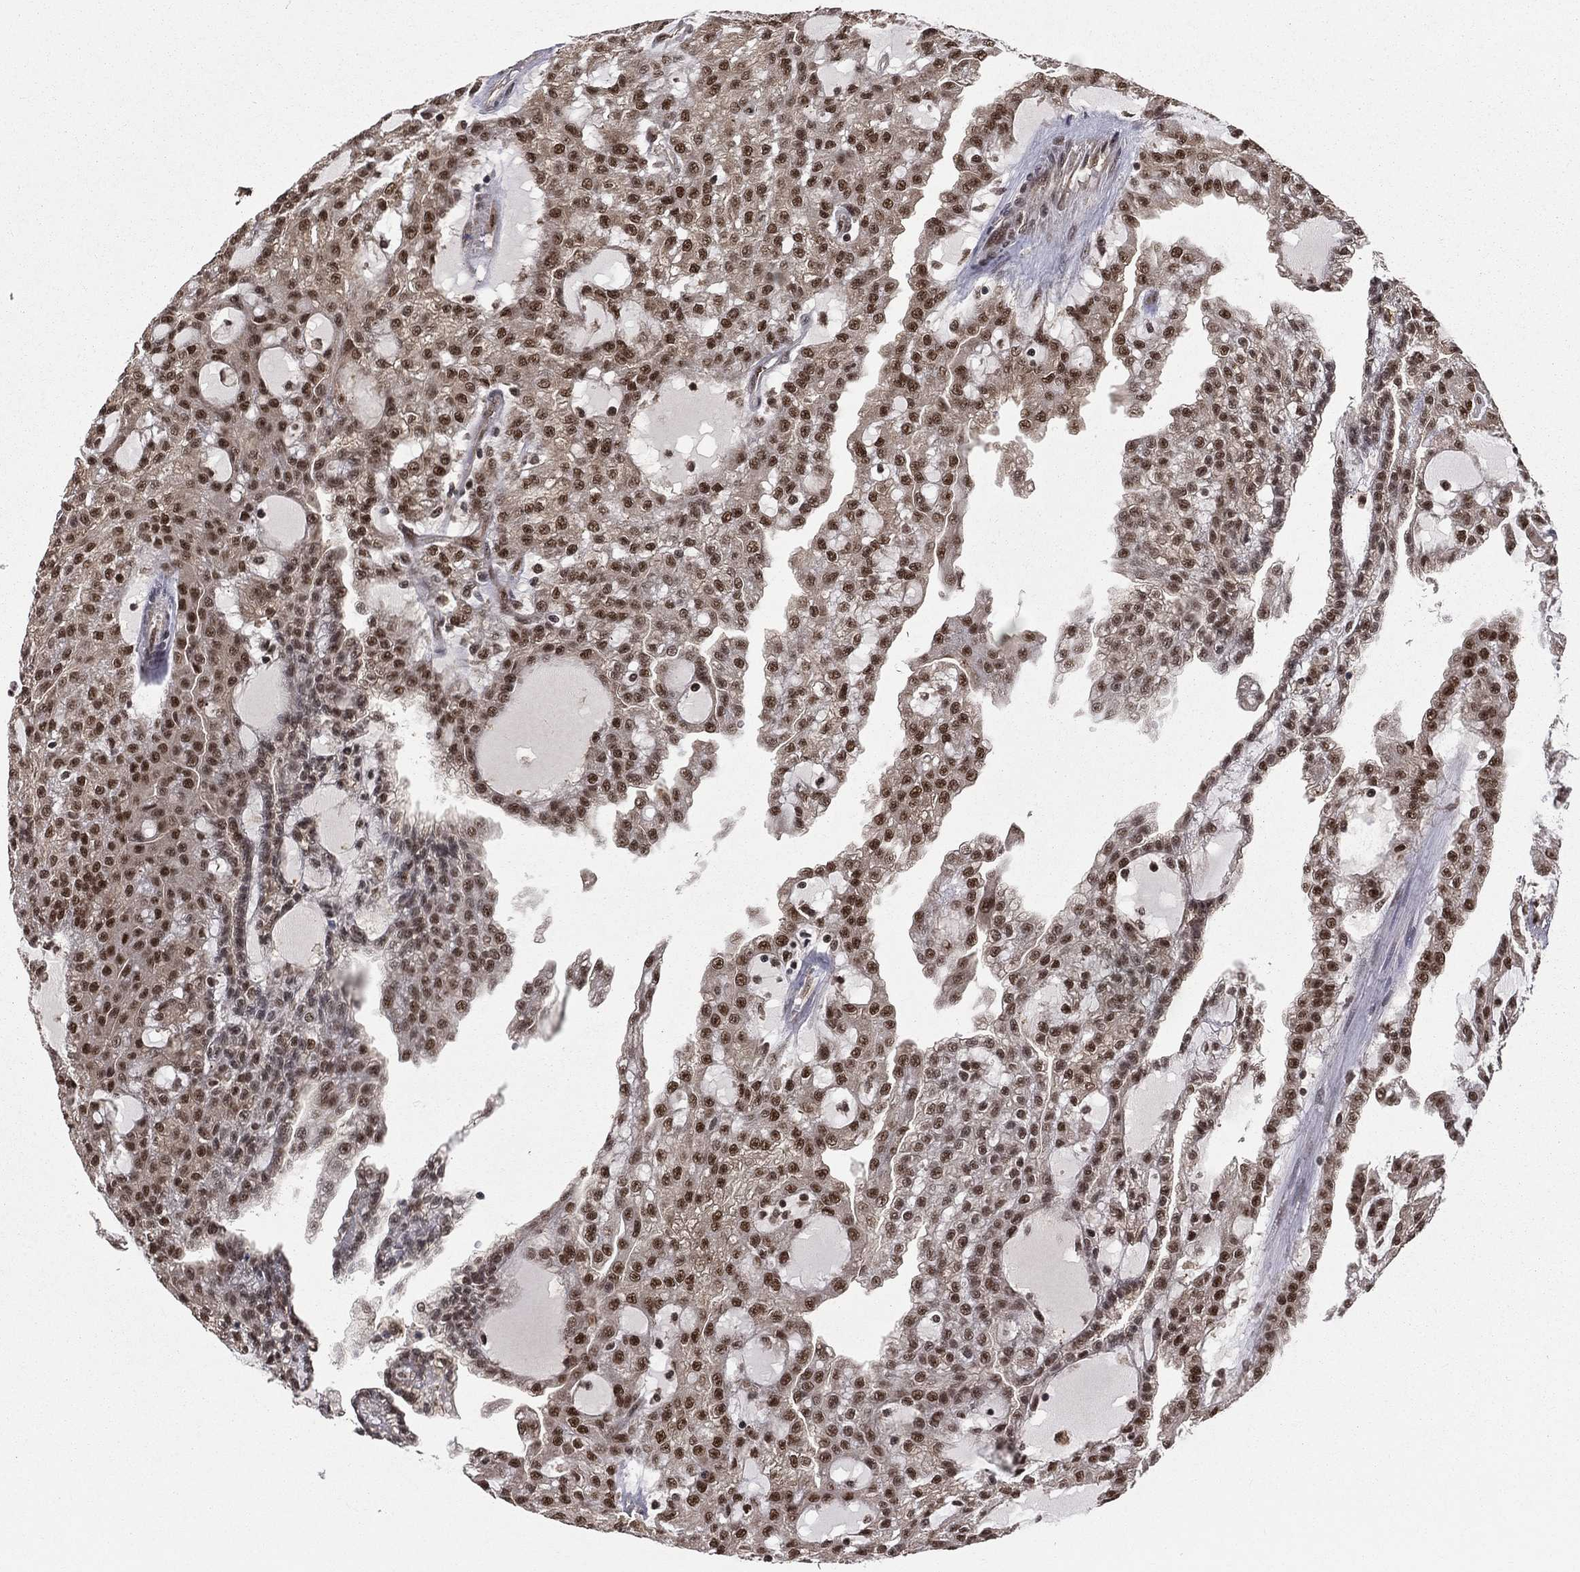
{"staining": {"intensity": "strong", "quantity": "25%-75%", "location": "nuclear"}, "tissue": "renal cancer", "cell_type": "Tumor cells", "image_type": "cancer", "snomed": [{"axis": "morphology", "description": "Adenocarcinoma, NOS"}, {"axis": "topography", "description": "Kidney"}], "caption": "Human renal adenocarcinoma stained with a protein marker shows strong staining in tumor cells.", "gene": "JMJD6", "patient": {"sex": "male", "age": 63}}